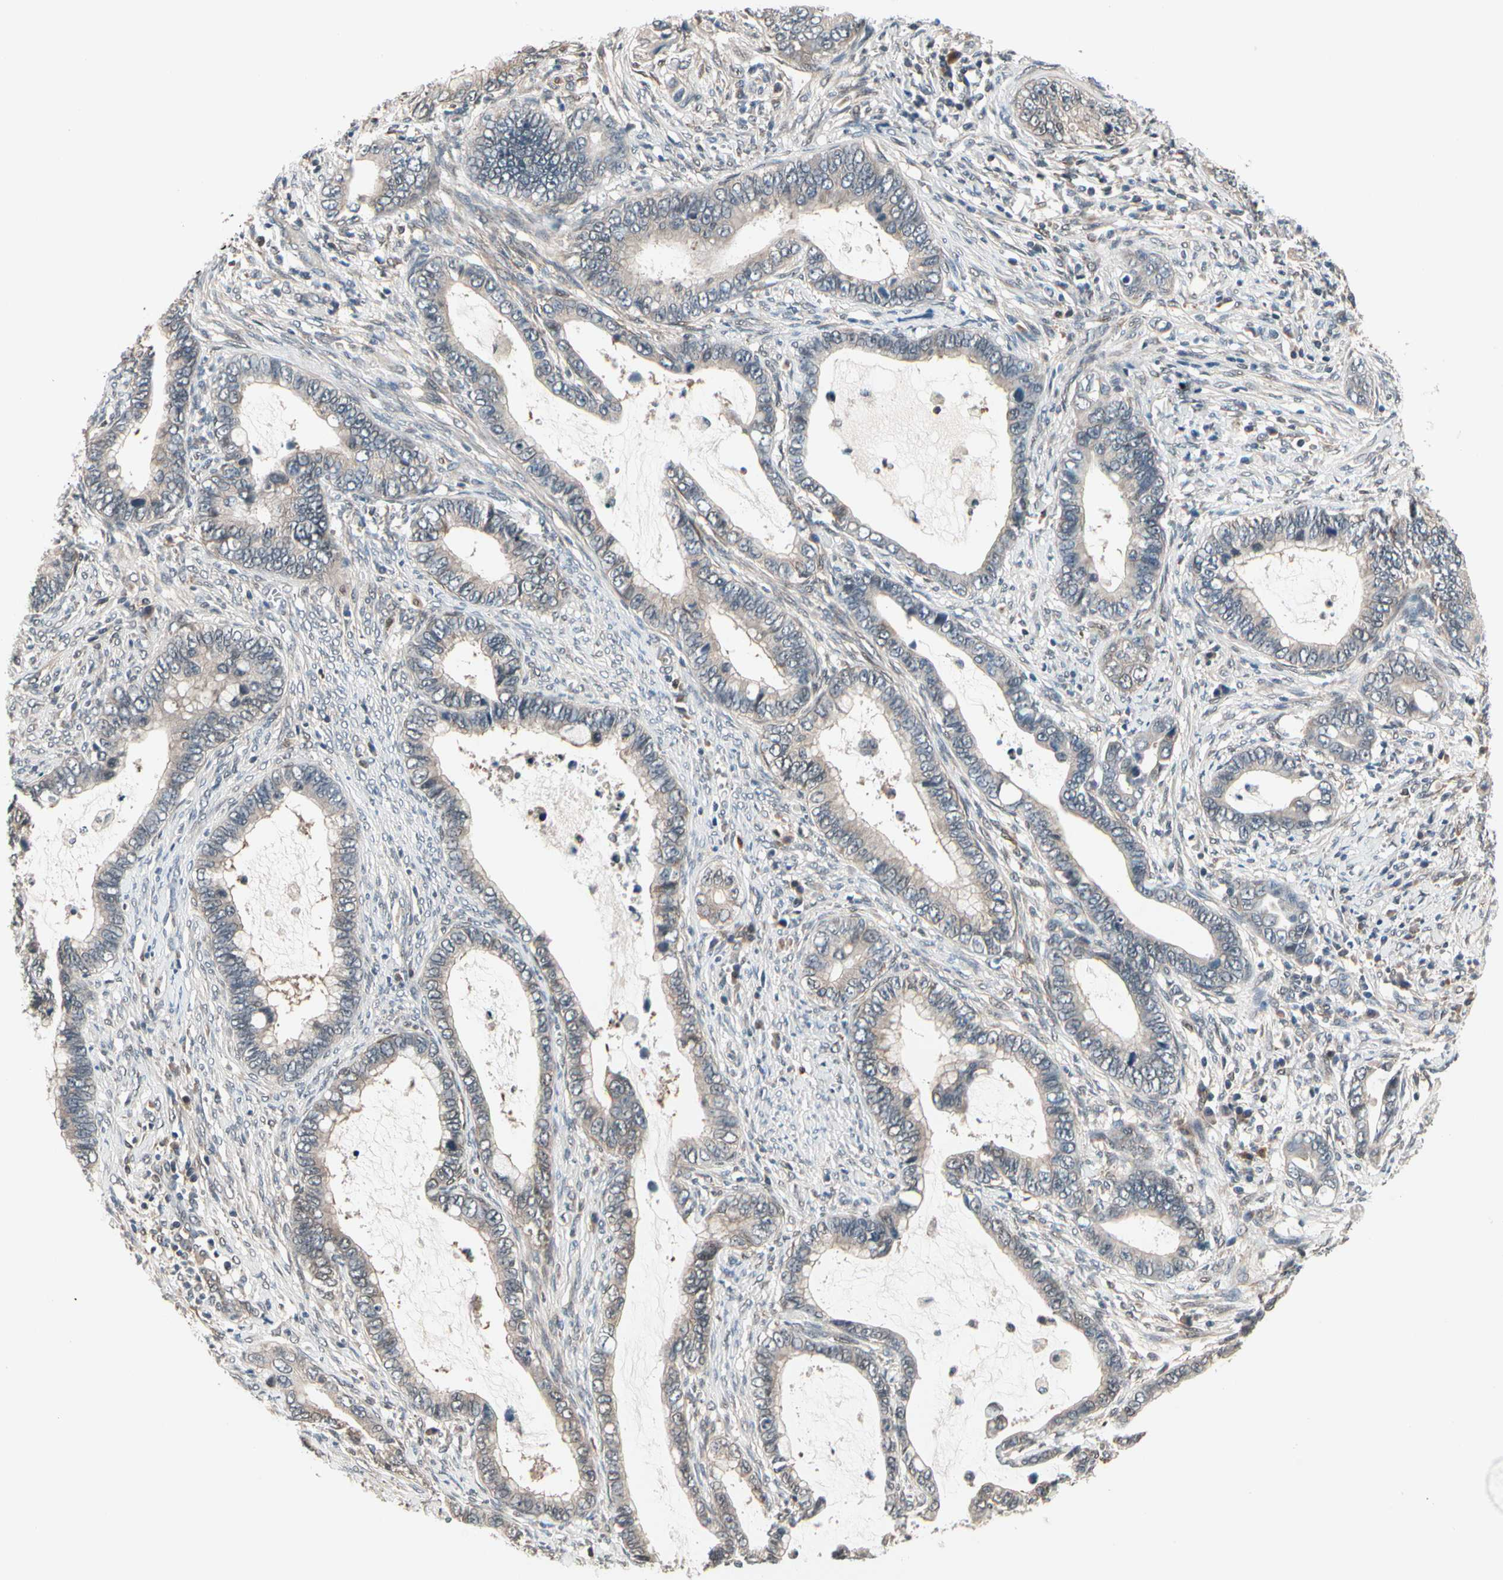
{"staining": {"intensity": "weak", "quantity": ">75%", "location": "cytoplasmic/membranous"}, "tissue": "cervical cancer", "cell_type": "Tumor cells", "image_type": "cancer", "snomed": [{"axis": "morphology", "description": "Adenocarcinoma, NOS"}, {"axis": "topography", "description": "Cervix"}], "caption": "Weak cytoplasmic/membranous protein staining is identified in about >75% of tumor cells in adenocarcinoma (cervical).", "gene": "PRDX6", "patient": {"sex": "female", "age": 44}}